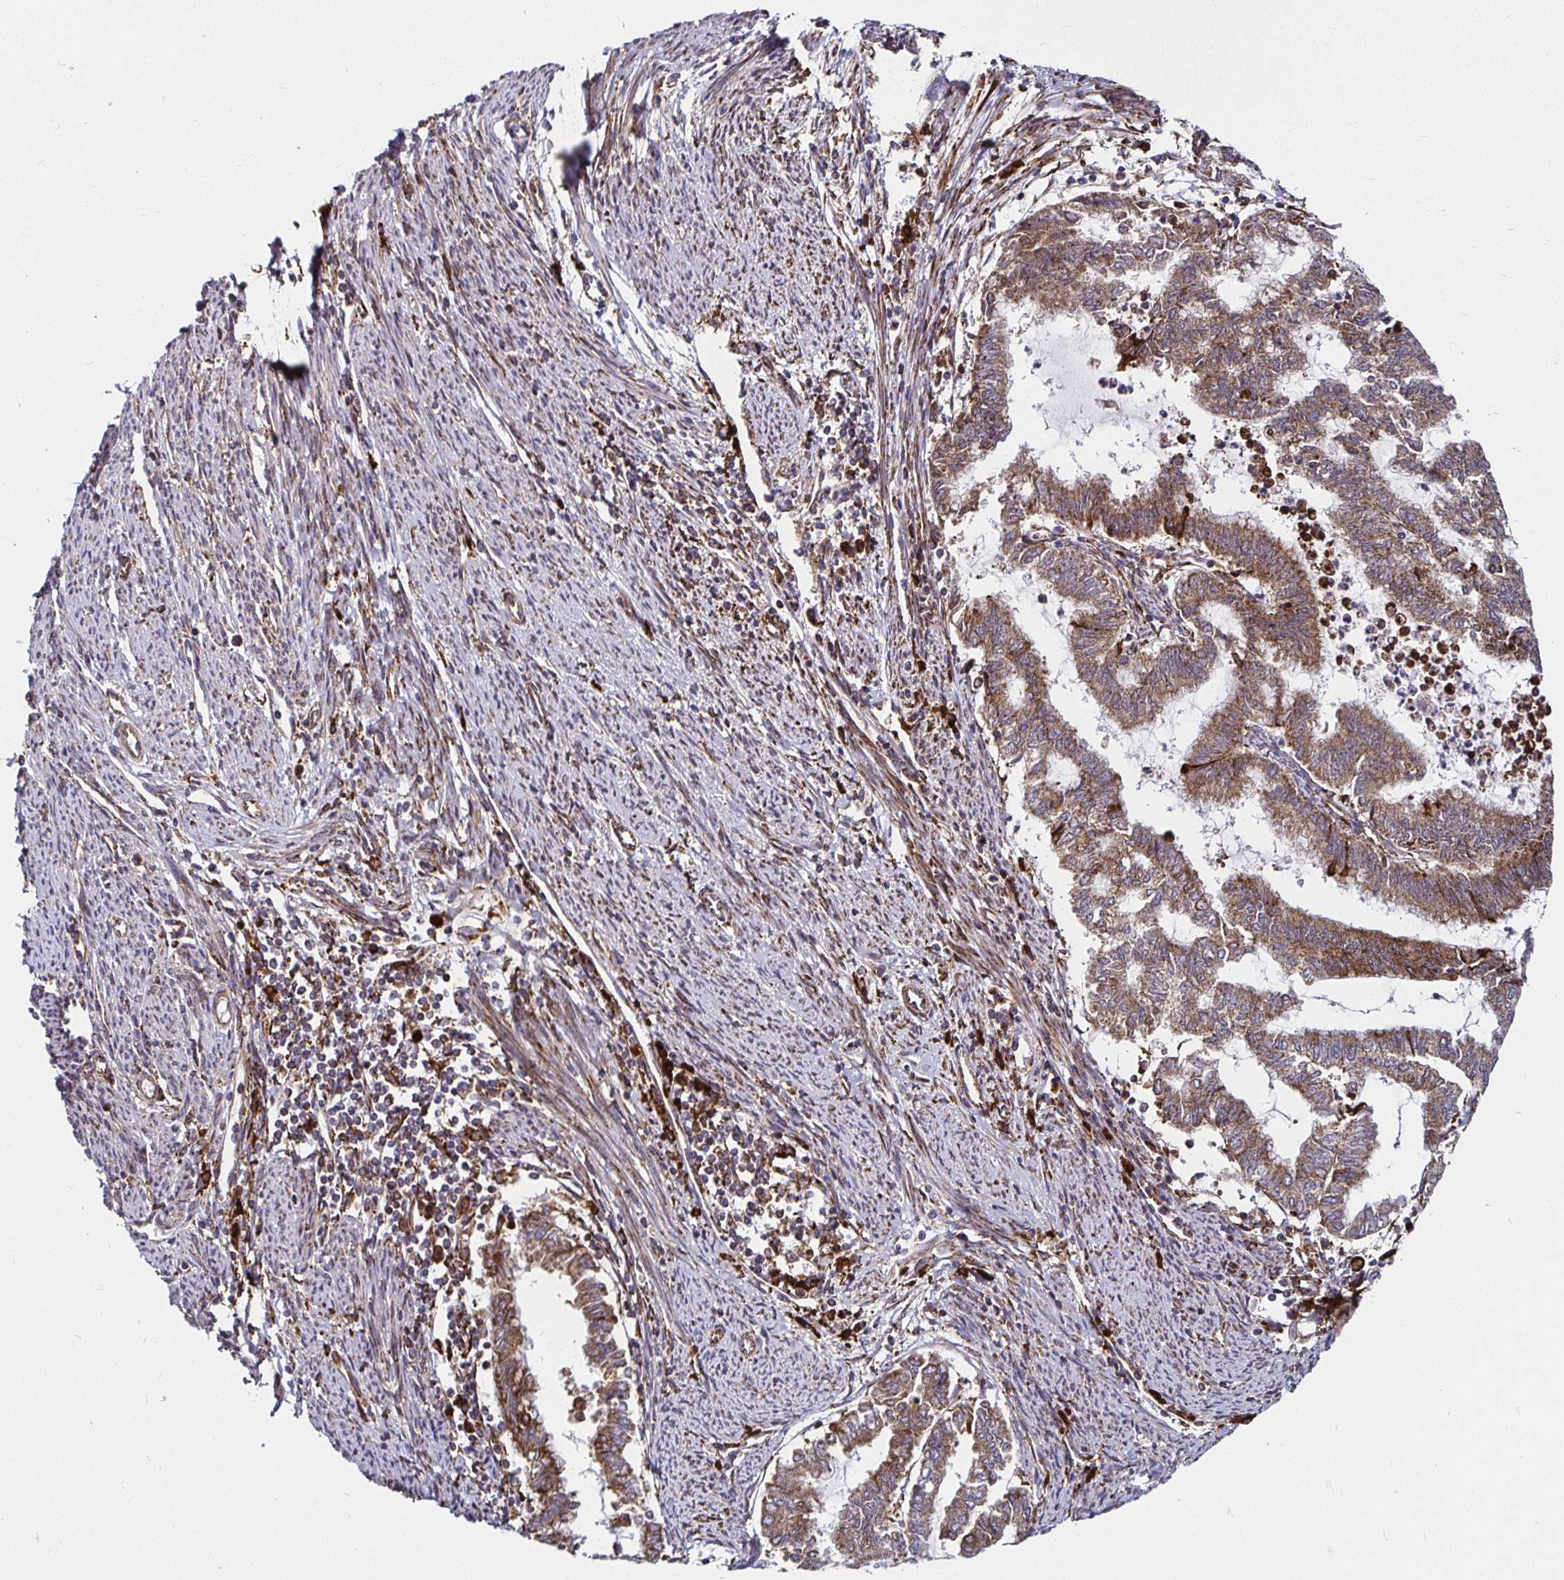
{"staining": {"intensity": "moderate", "quantity": ">75%", "location": "cytoplasmic/membranous"}, "tissue": "endometrial cancer", "cell_type": "Tumor cells", "image_type": "cancer", "snomed": [{"axis": "morphology", "description": "Adenocarcinoma, NOS"}, {"axis": "topography", "description": "Endometrium"}], "caption": "IHC (DAB) staining of human endometrial cancer exhibits moderate cytoplasmic/membranous protein expression in about >75% of tumor cells.", "gene": "SMYD3", "patient": {"sex": "female", "age": 79}}